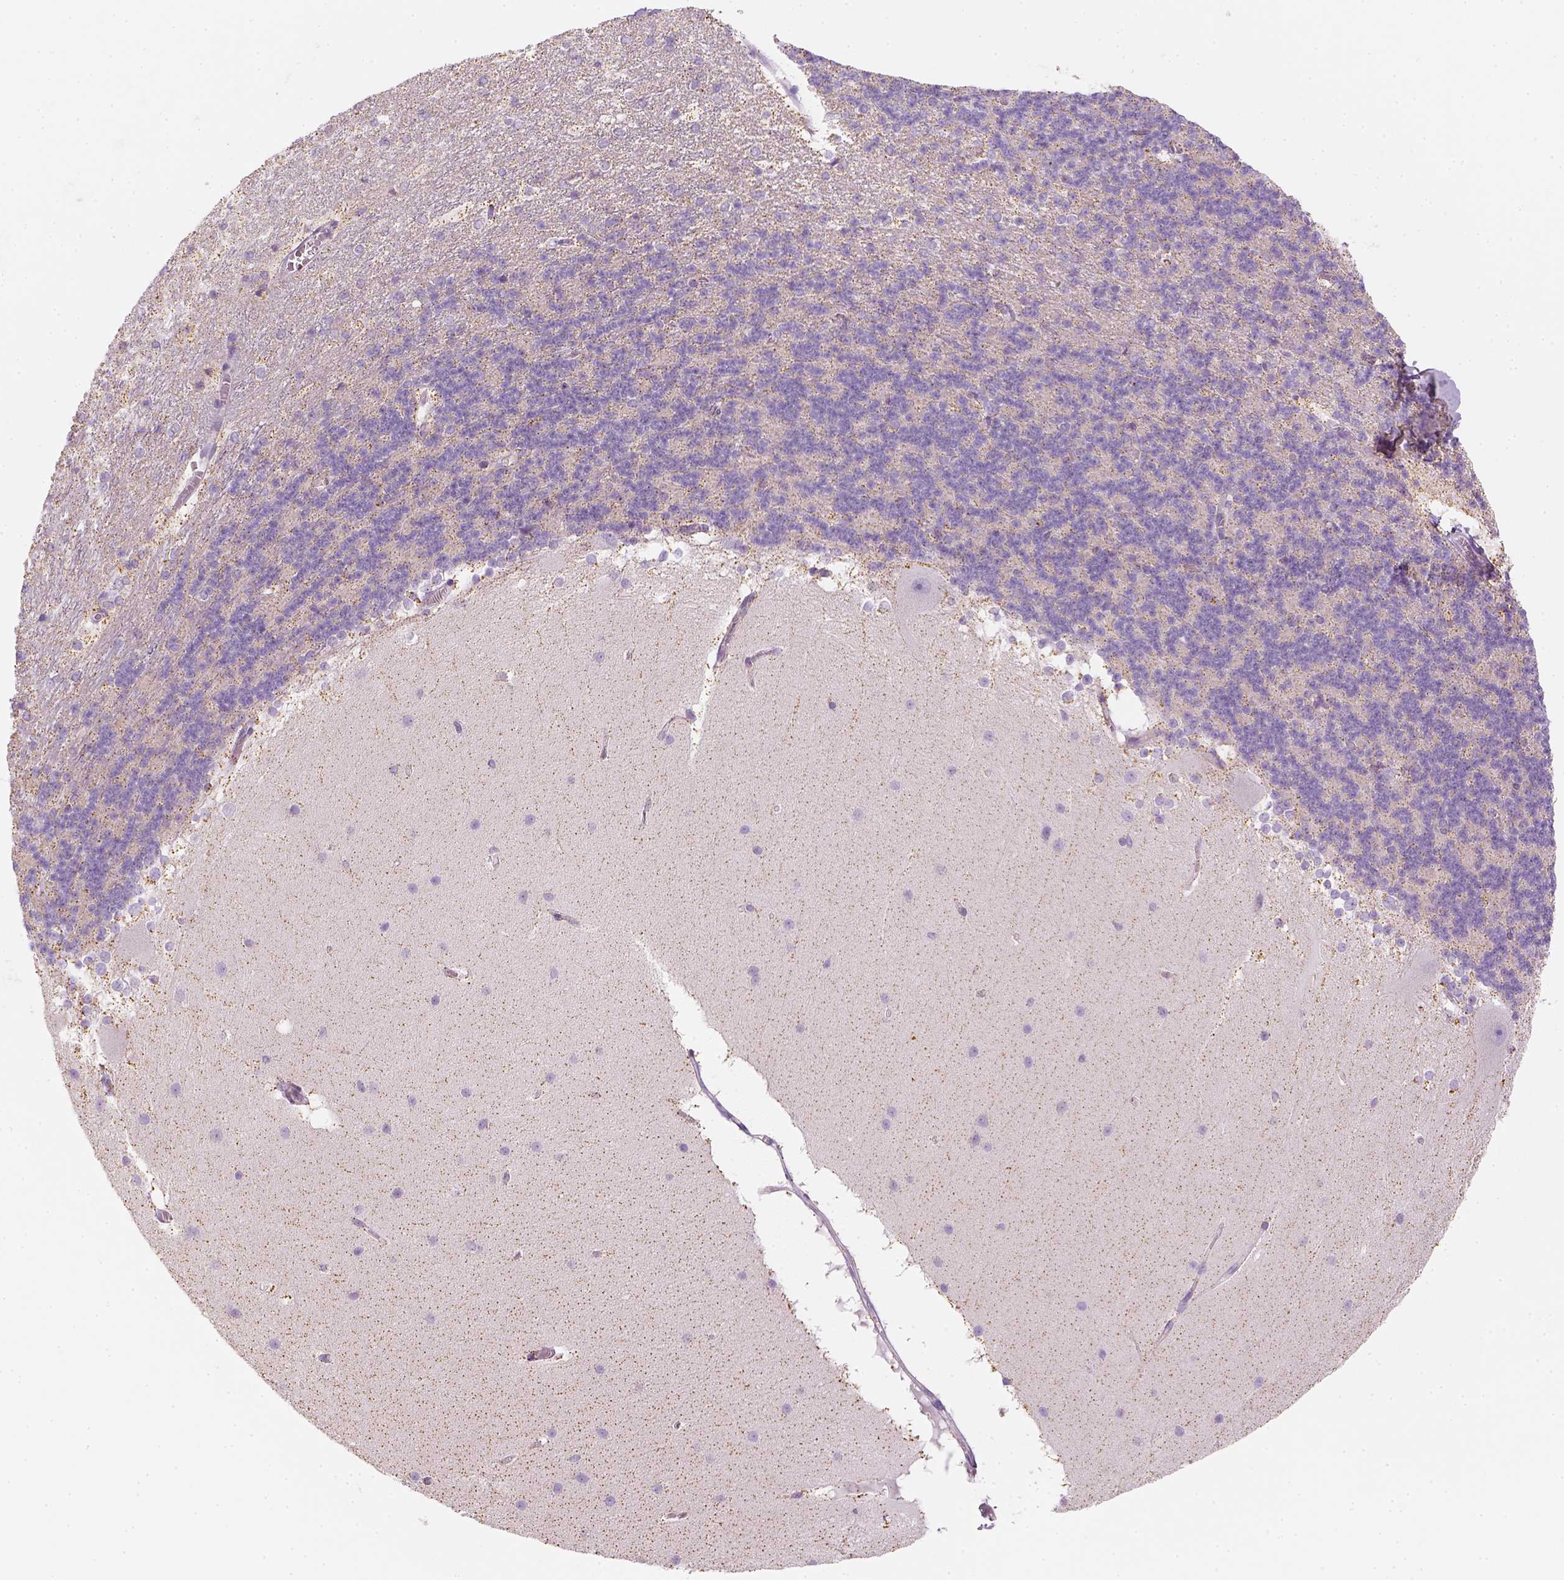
{"staining": {"intensity": "negative", "quantity": "none", "location": "none"}, "tissue": "cerebellum", "cell_type": "Cells in granular layer", "image_type": "normal", "snomed": [{"axis": "morphology", "description": "Normal tissue, NOS"}, {"axis": "topography", "description": "Cerebellum"}], "caption": "Immunohistochemistry of unremarkable human cerebellum displays no positivity in cells in granular layer.", "gene": "LCA5", "patient": {"sex": "female", "age": 19}}